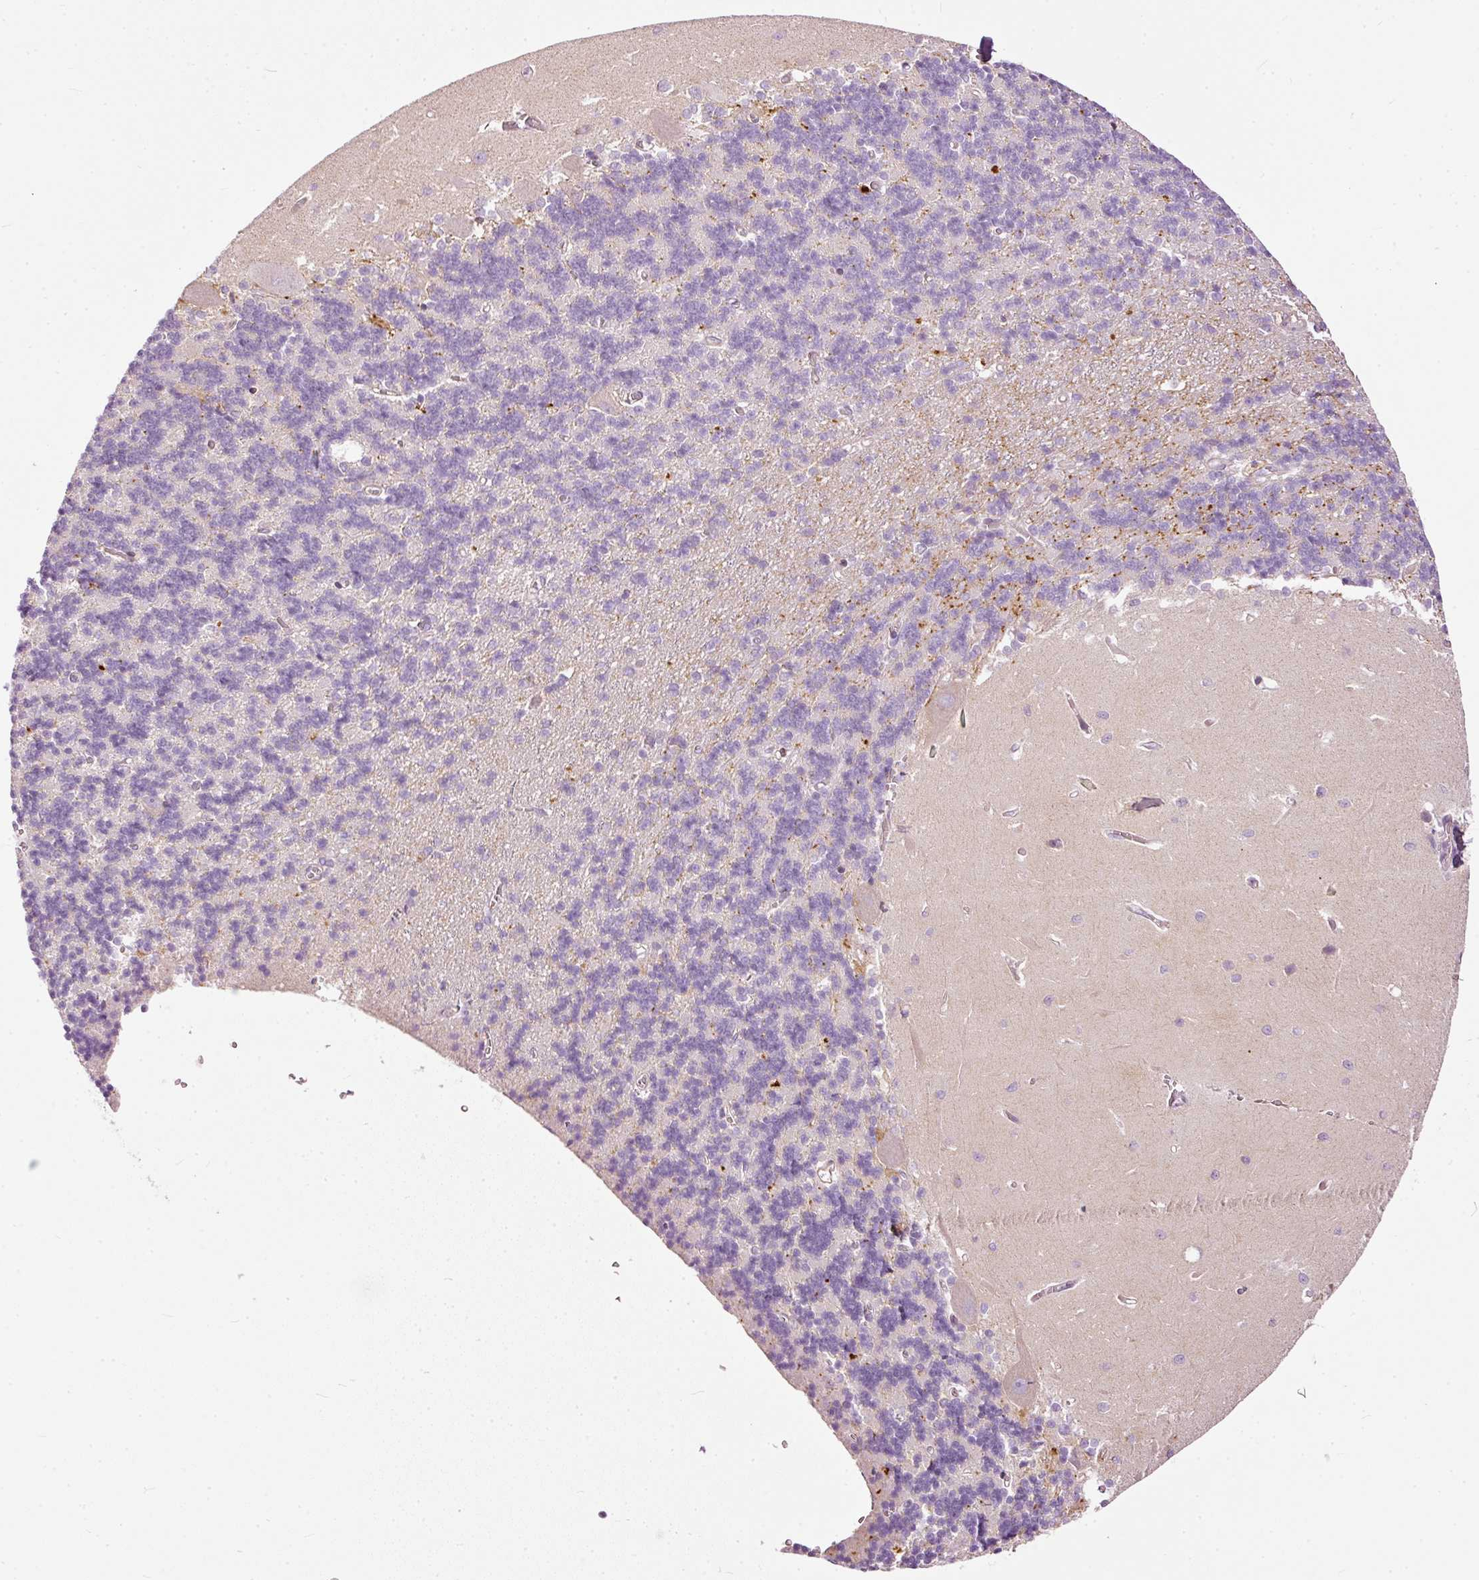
{"staining": {"intensity": "negative", "quantity": "none", "location": "none"}, "tissue": "cerebellum", "cell_type": "Cells in granular layer", "image_type": "normal", "snomed": [{"axis": "morphology", "description": "Normal tissue, NOS"}, {"axis": "topography", "description": "Cerebellum"}], "caption": "An immunohistochemistry image of unremarkable cerebellum is shown. There is no staining in cells in granular layer of cerebellum. The staining was performed using DAB to visualize the protein expression in brown, while the nuclei were stained in blue with hematoxylin (Magnification: 20x).", "gene": "PAQR9", "patient": {"sex": "male", "age": 37}}